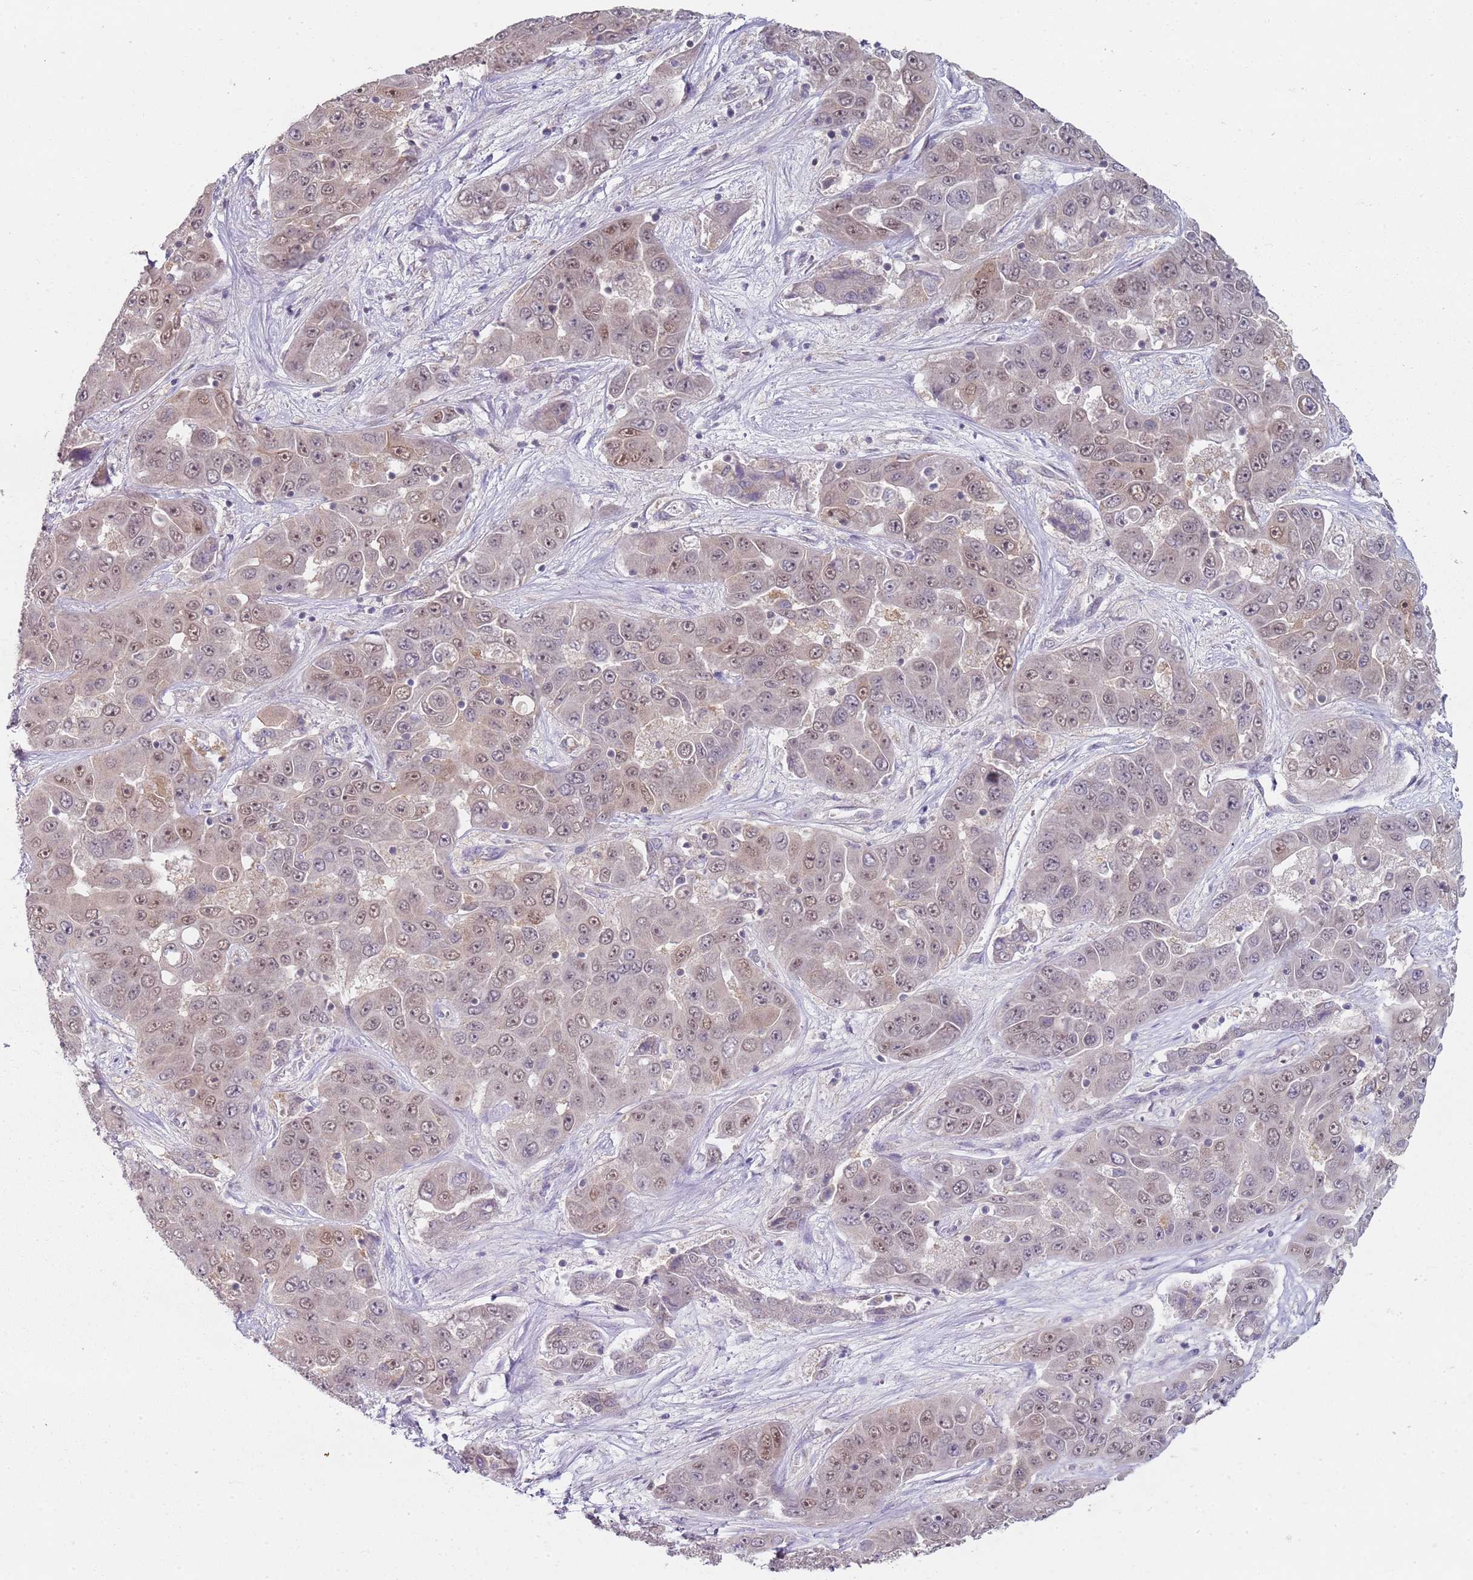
{"staining": {"intensity": "moderate", "quantity": "25%-75%", "location": "nuclear"}, "tissue": "liver cancer", "cell_type": "Tumor cells", "image_type": "cancer", "snomed": [{"axis": "morphology", "description": "Cholangiocarcinoma"}, {"axis": "topography", "description": "Liver"}], "caption": "Liver cancer tissue demonstrates moderate nuclear positivity in about 25%-75% of tumor cells The staining was performed using DAB to visualize the protein expression in brown, while the nuclei were stained in blue with hematoxylin (Magnification: 20x).", "gene": "SMARCAL1", "patient": {"sex": "female", "age": 52}}